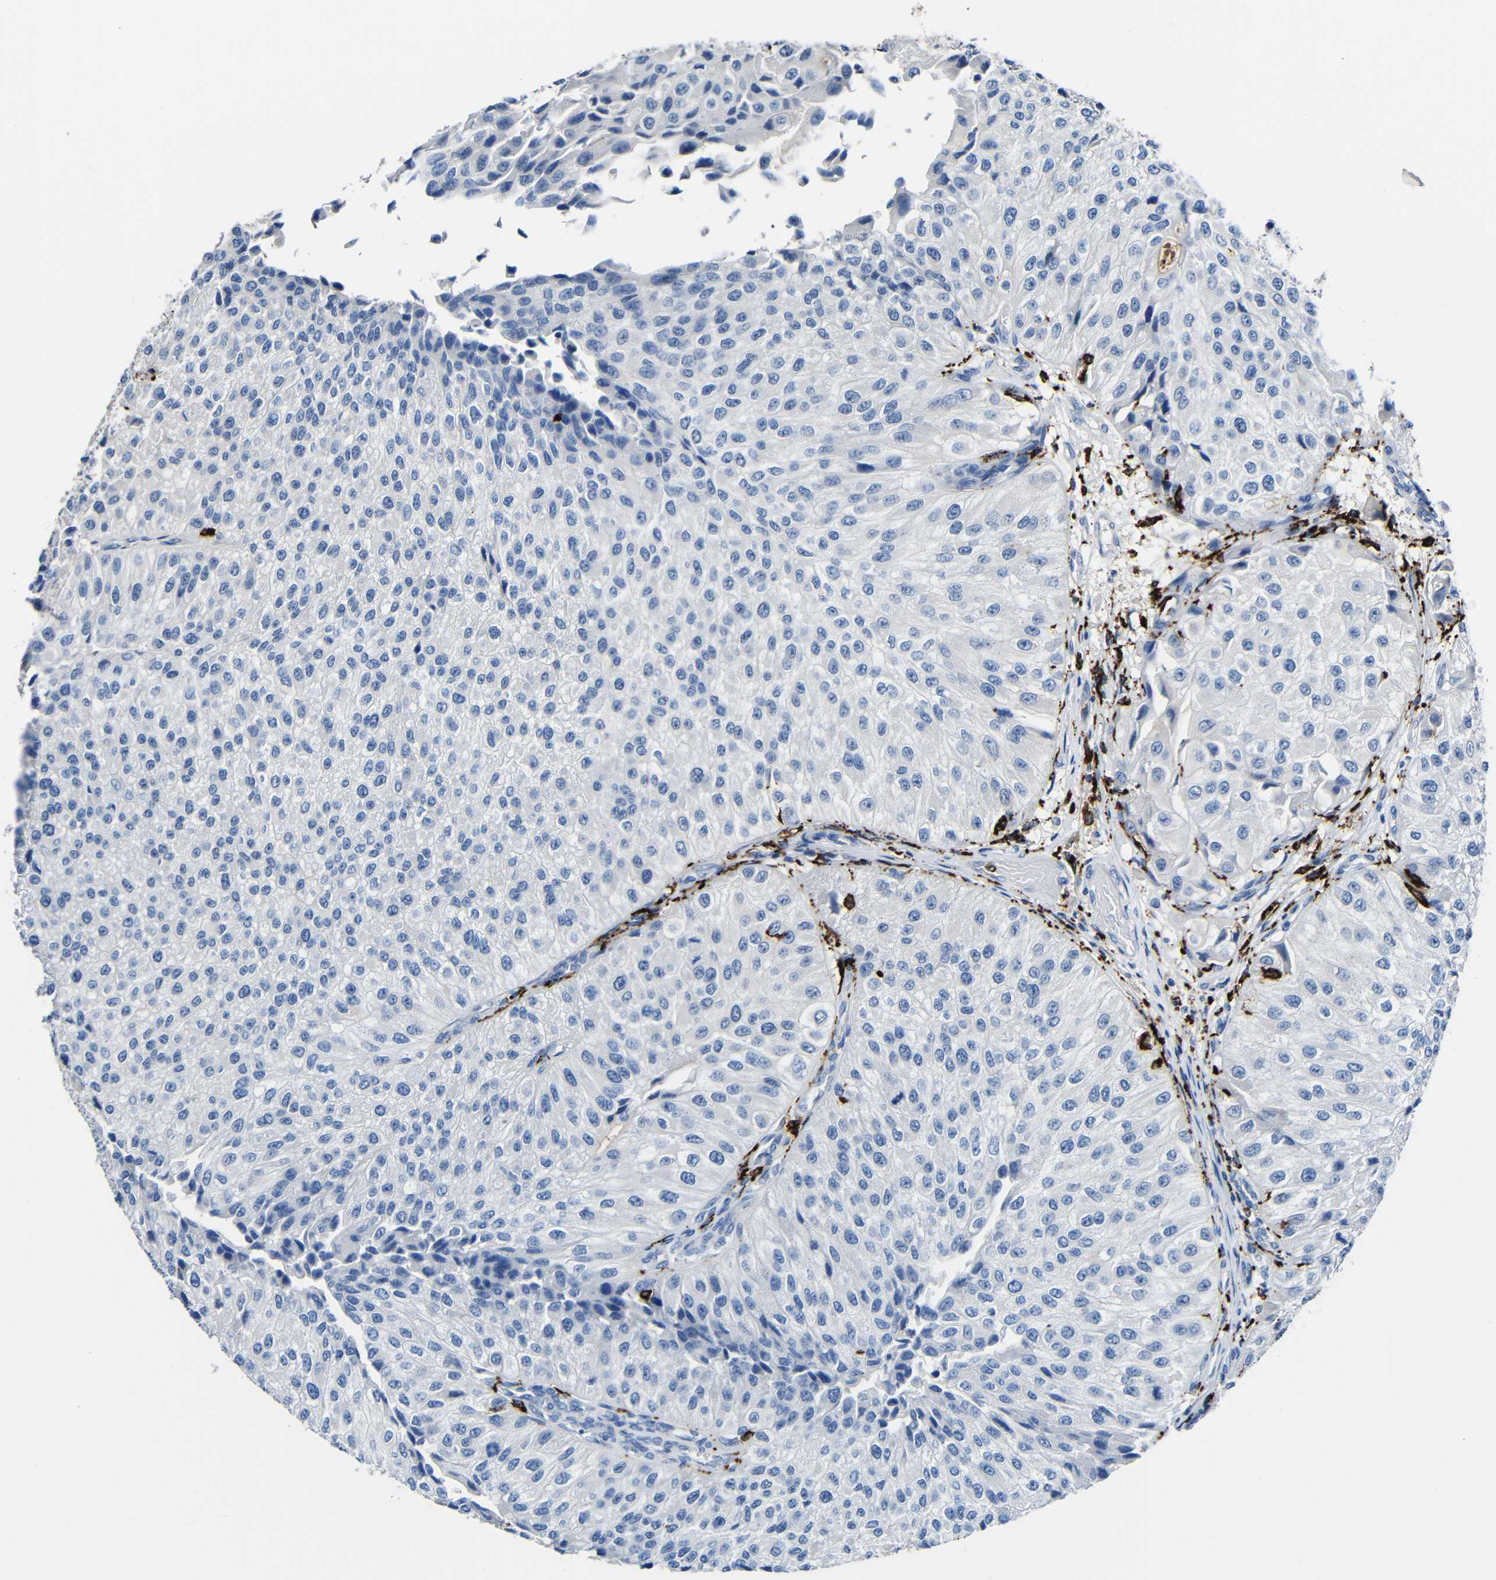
{"staining": {"intensity": "negative", "quantity": "none", "location": "none"}, "tissue": "urothelial cancer", "cell_type": "Tumor cells", "image_type": "cancer", "snomed": [{"axis": "morphology", "description": "Urothelial carcinoma, High grade"}, {"axis": "topography", "description": "Kidney"}, {"axis": "topography", "description": "Urinary bladder"}], "caption": "This is an immunohistochemistry image of urothelial cancer. There is no staining in tumor cells.", "gene": "HLA-DMA", "patient": {"sex": "male", "age": 77}}